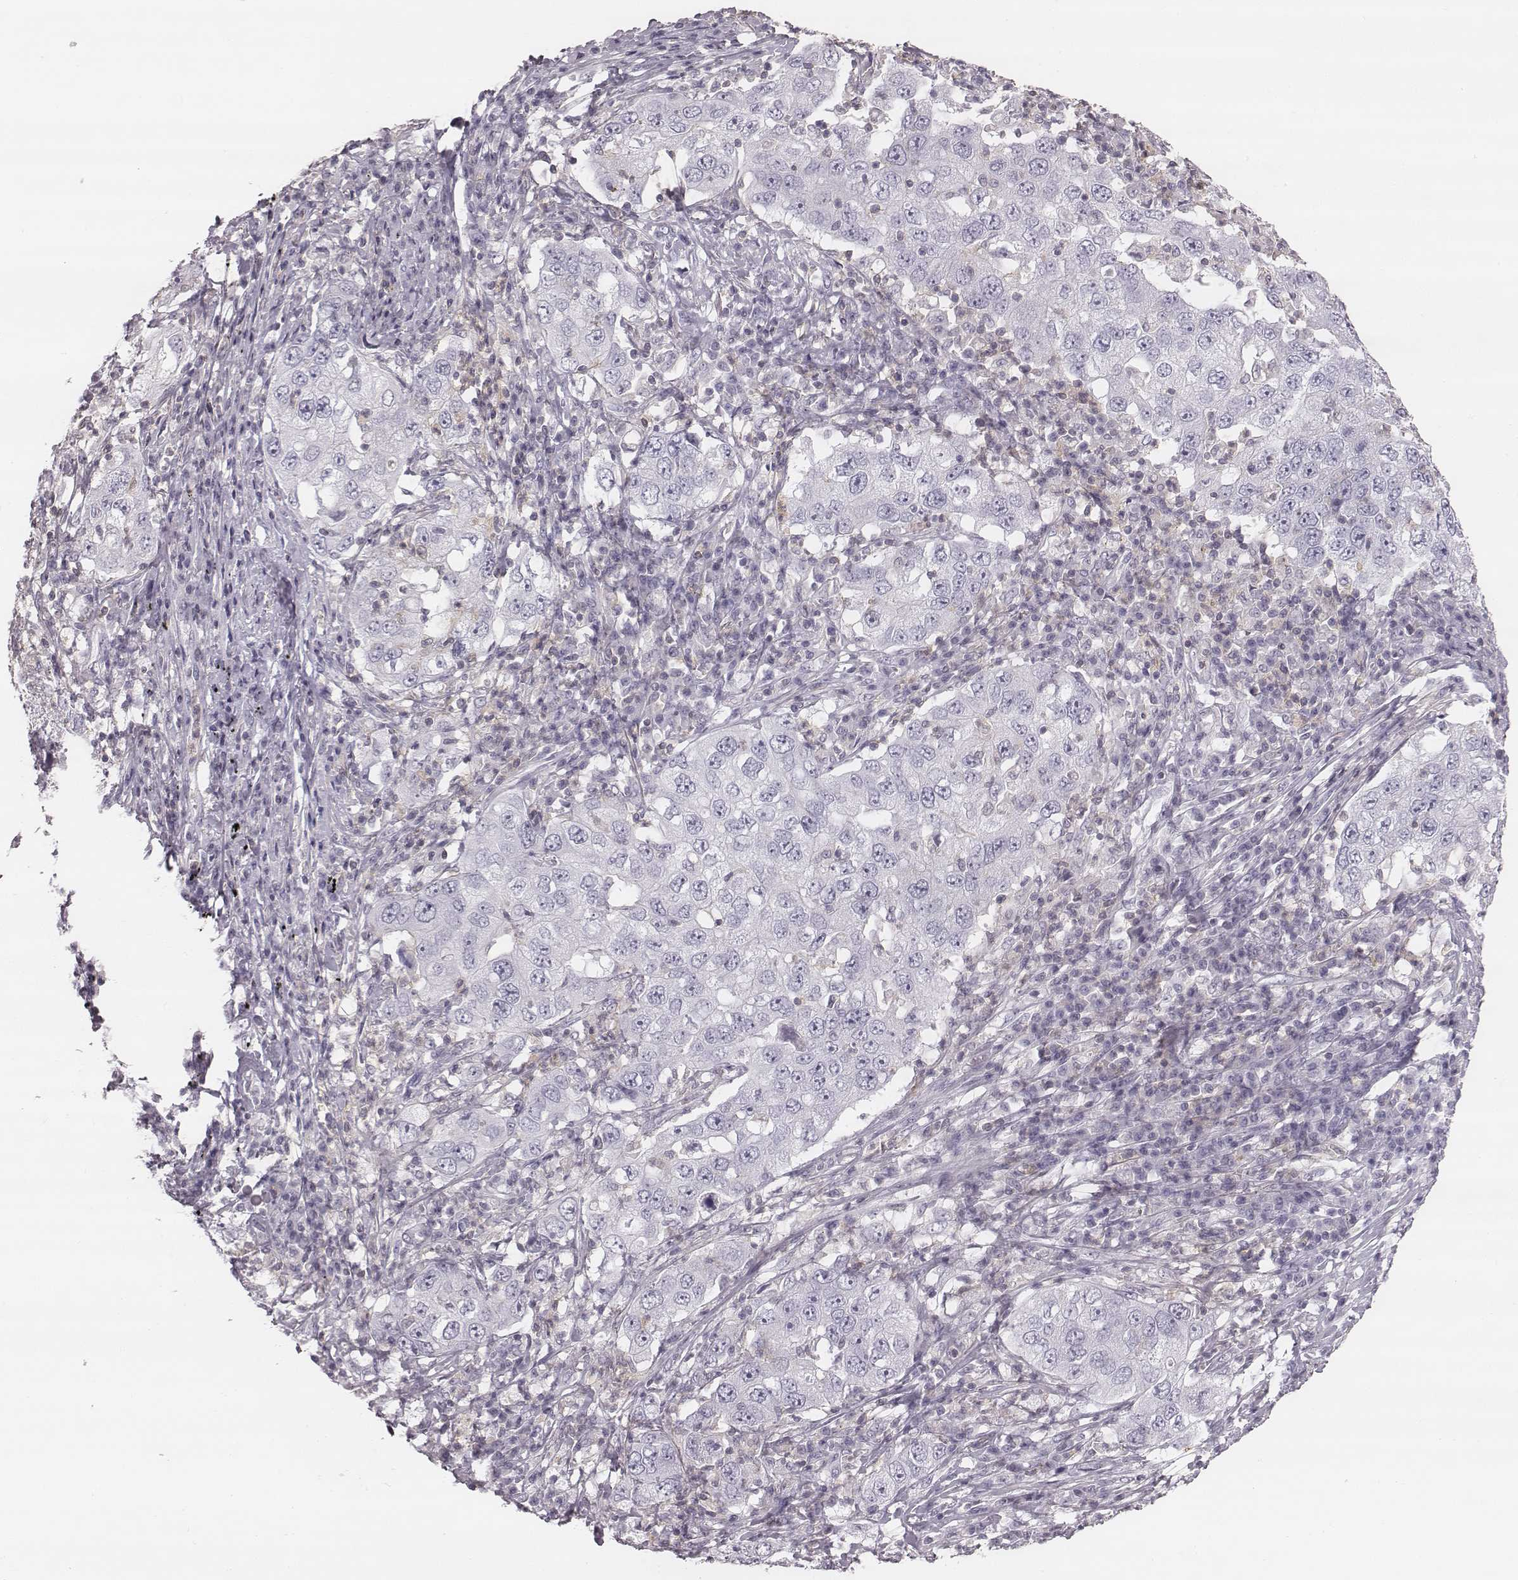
{"staining": {"intensity": "negative", "quantity": "none", "location": "none"}, "tissue": "lung cancer", "cell_type": "Tumor cells", "image_type": "cancer", "snomed": [{"axis": "morphology", "description": "Adenocarcinoma, NOS"}, {"axis": "topography", "description": "Lung"}], "caption": "Tumor cells show no significant positivity in lung cancer (adenocarcinoma).", "gene": "ZNF365", "patient": {"sex": "male", "age": 73}}